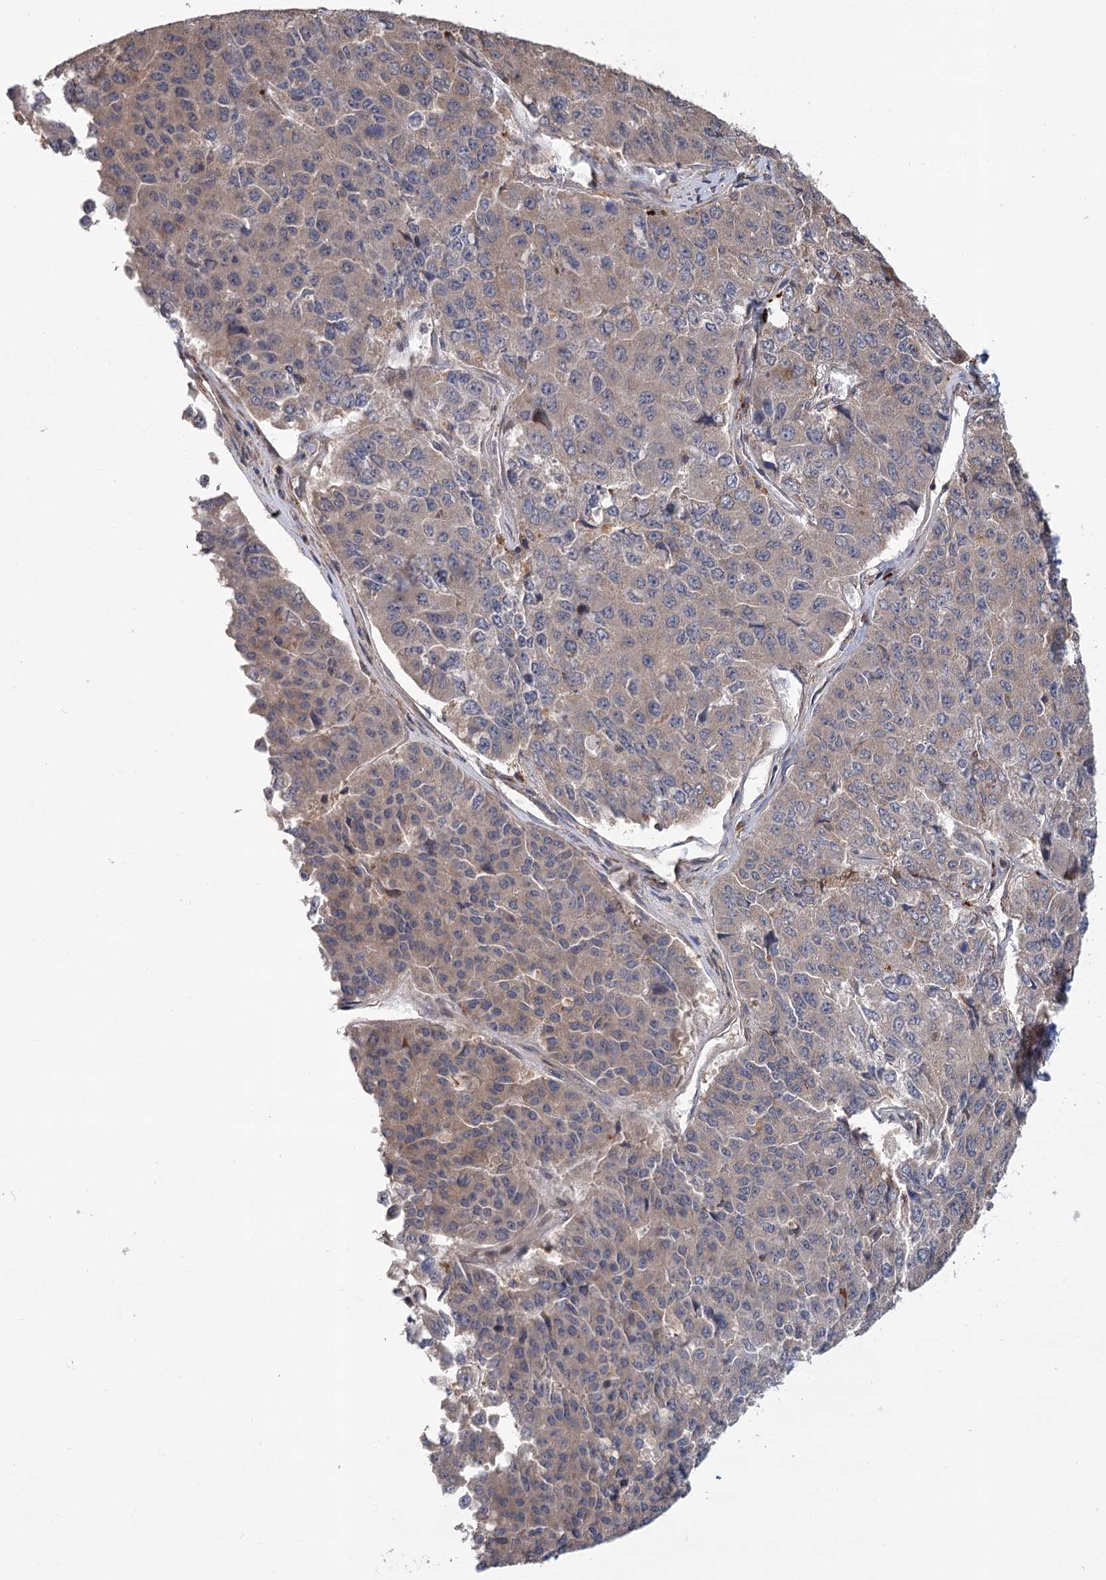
{"staining": {"intensity": "weak", "quantity": "<25%", "location": "cytoplasmic/membranous"}, "tissue": "pancreatic cancer", "cell_type": "Tumor cells", "image_type": "cancer", "snomed": [{"axis": "morphology", "description": "Adenocarcinoma, NOS"}, {"axis": "topography", "description": "Pancreas"}], "caption": "DAB (3,3'-diaminobenzidine) immunohistochemical staining of pancreatic cancer (adenocarcinoma) reveals no significant positivity in tumor cells.", "gene": "LSS", "patient": {"sex": "male", "age": 50}}